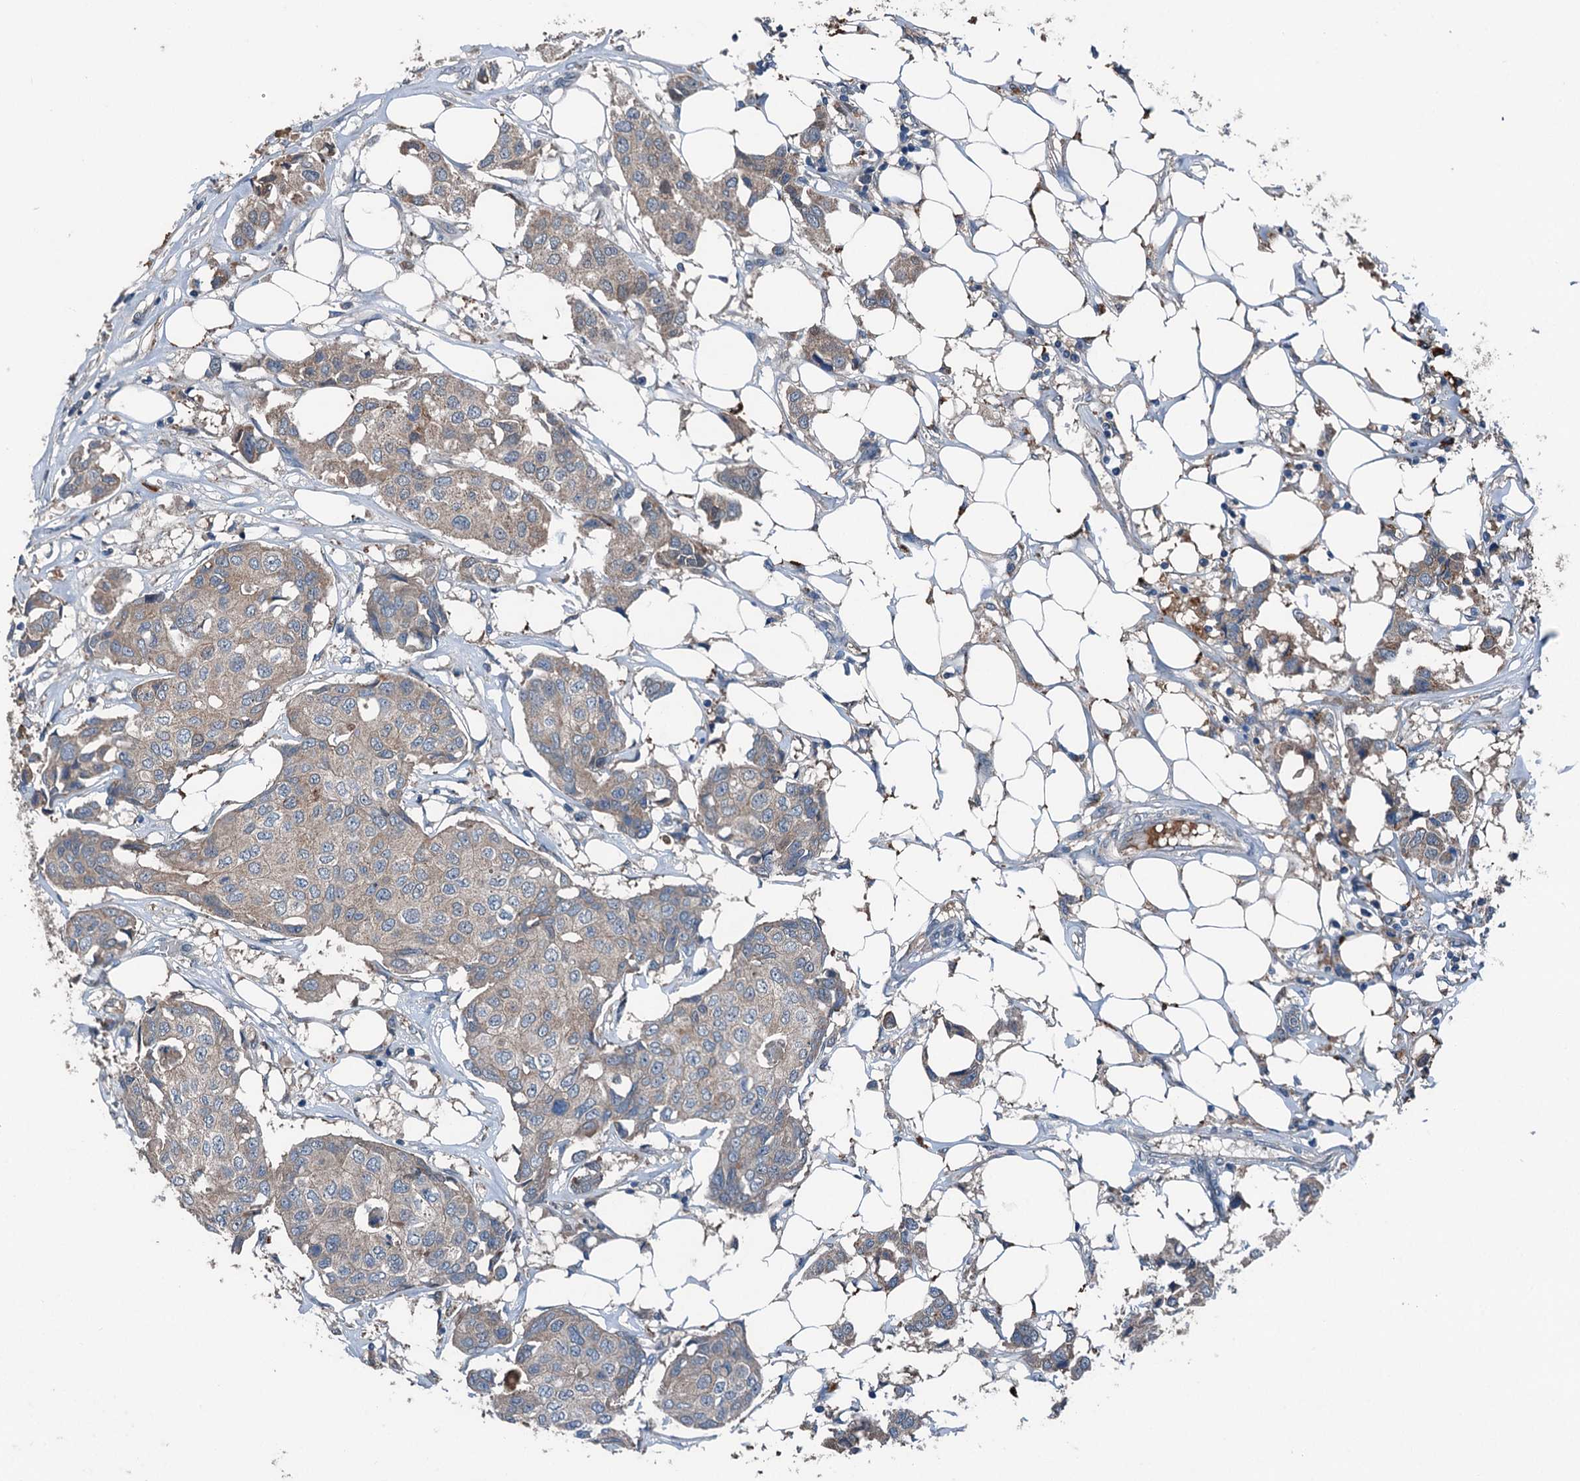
{"staining": {"intensity": "weak", "quantity": "<25%", "location": "cytoplasmic/membranous"}, "tissue": "breast cancer", "cell_type": "Tumor cells", "image_type": "cancer", "snomed": [{"axis": "morphology", "description": "Duct carcinoma"}, {"axis": "topography", "description": "Breast"}], "caption": "Human breast cancer (infiltrating ductal carcinoma) stained for a protein using immunohistochemistry demonstrates no staining in tumor cells.", "gene": "PDSS1", "patient": {"sex": "female", "age": 80}}